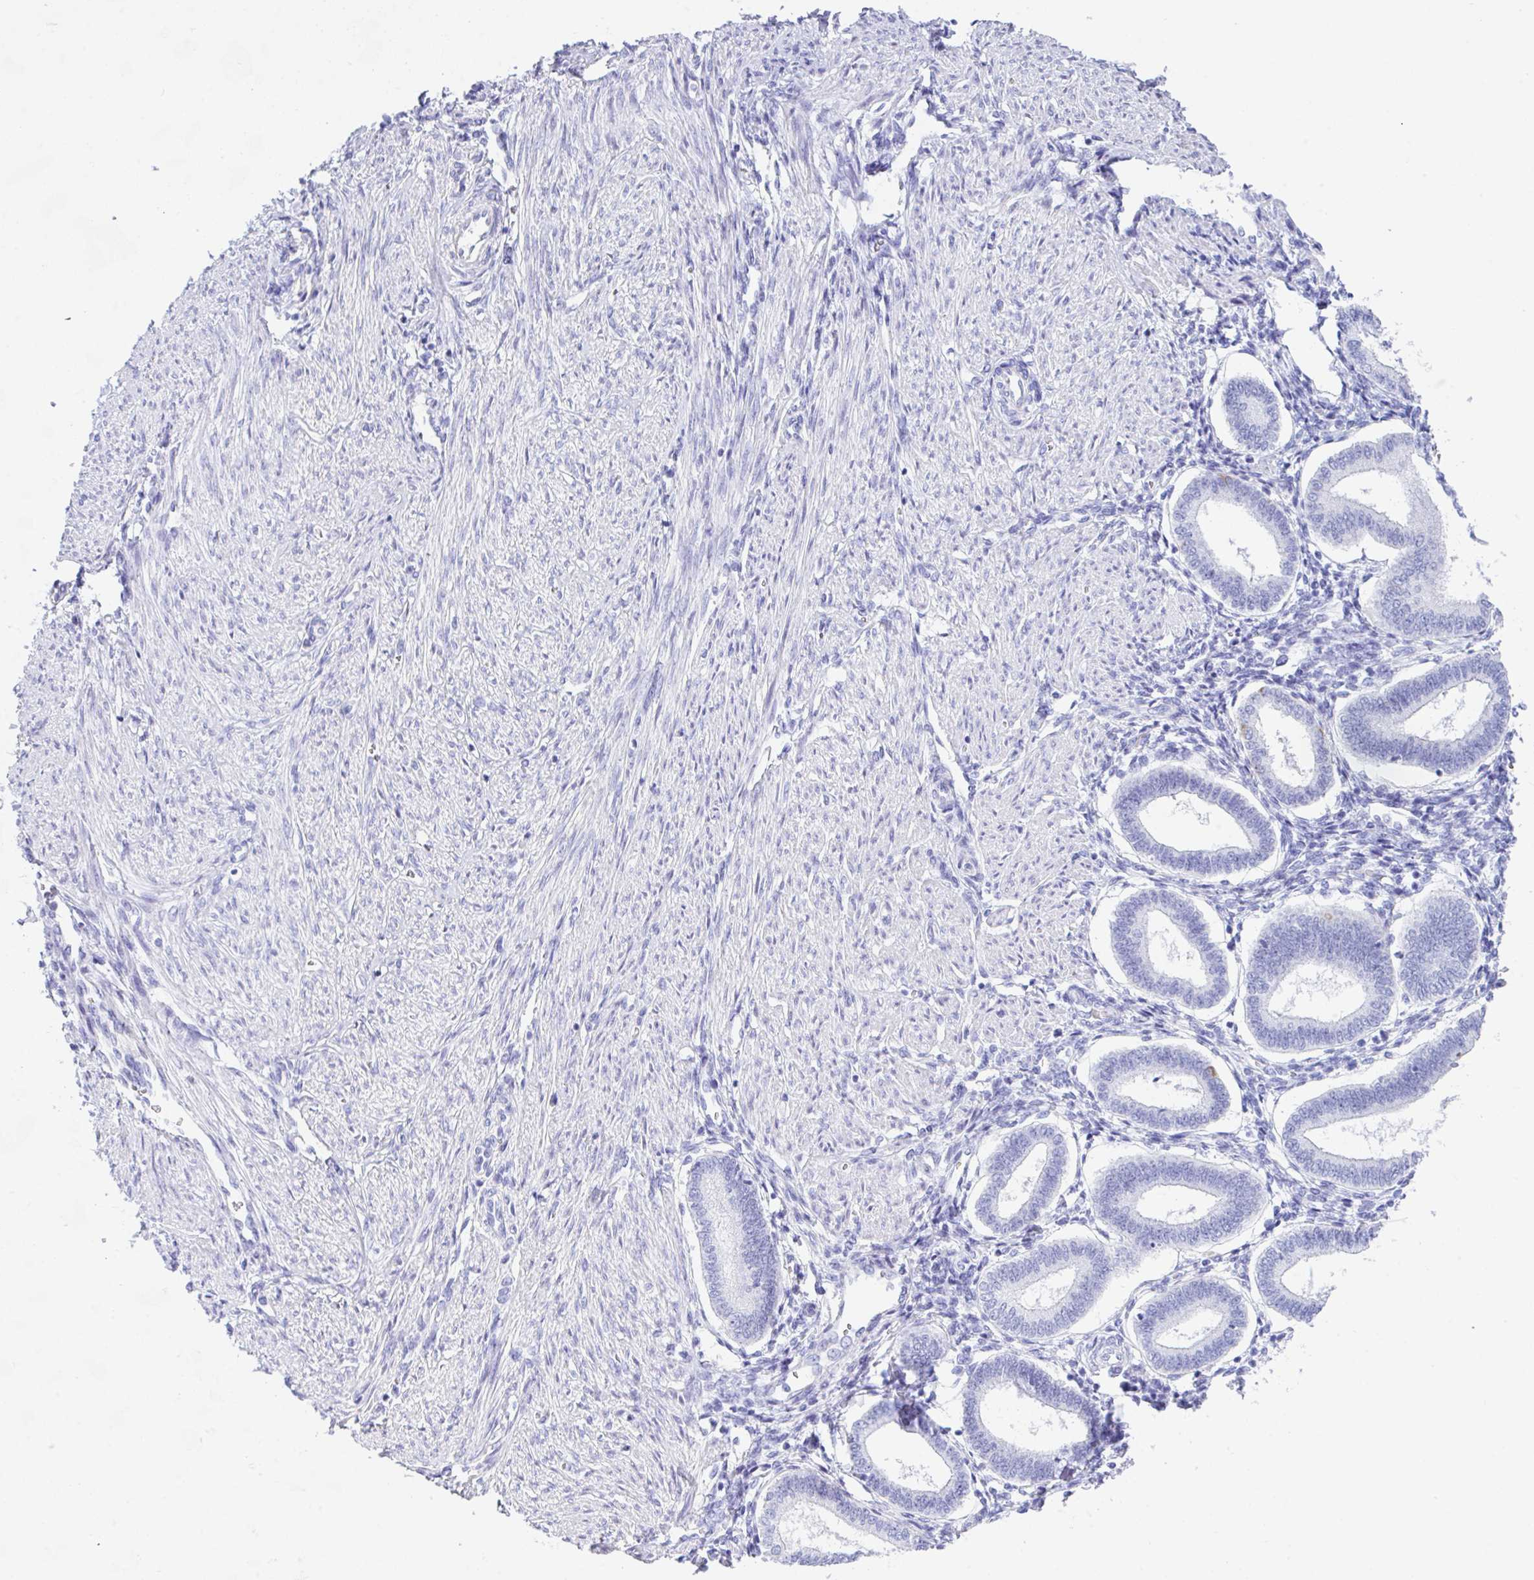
{"staining": {"intensity": "negative", "quantity": "none", "location": "none"}, "tissue": "endometrium", "cell_type": "Cells in endometrial stroma", "image_type": "normal", "snomed": [{"axis": "morphology", "description": "Normal tissue, NOS"}, {"axis": "topography", "description": "Endometrium"}], "caption": "Unremarkable endometrium was stained to show a protein in brown. There is no significant positivity in cells in endometrial stroma. The staining was performed using DAB to visualize the protein expression in brown, while the nuclei were stained in blue with hematoxylin (Magnification: 20x).", "gene": "NDUFAF8", "patient": {"sex": "female", "age": 24}}